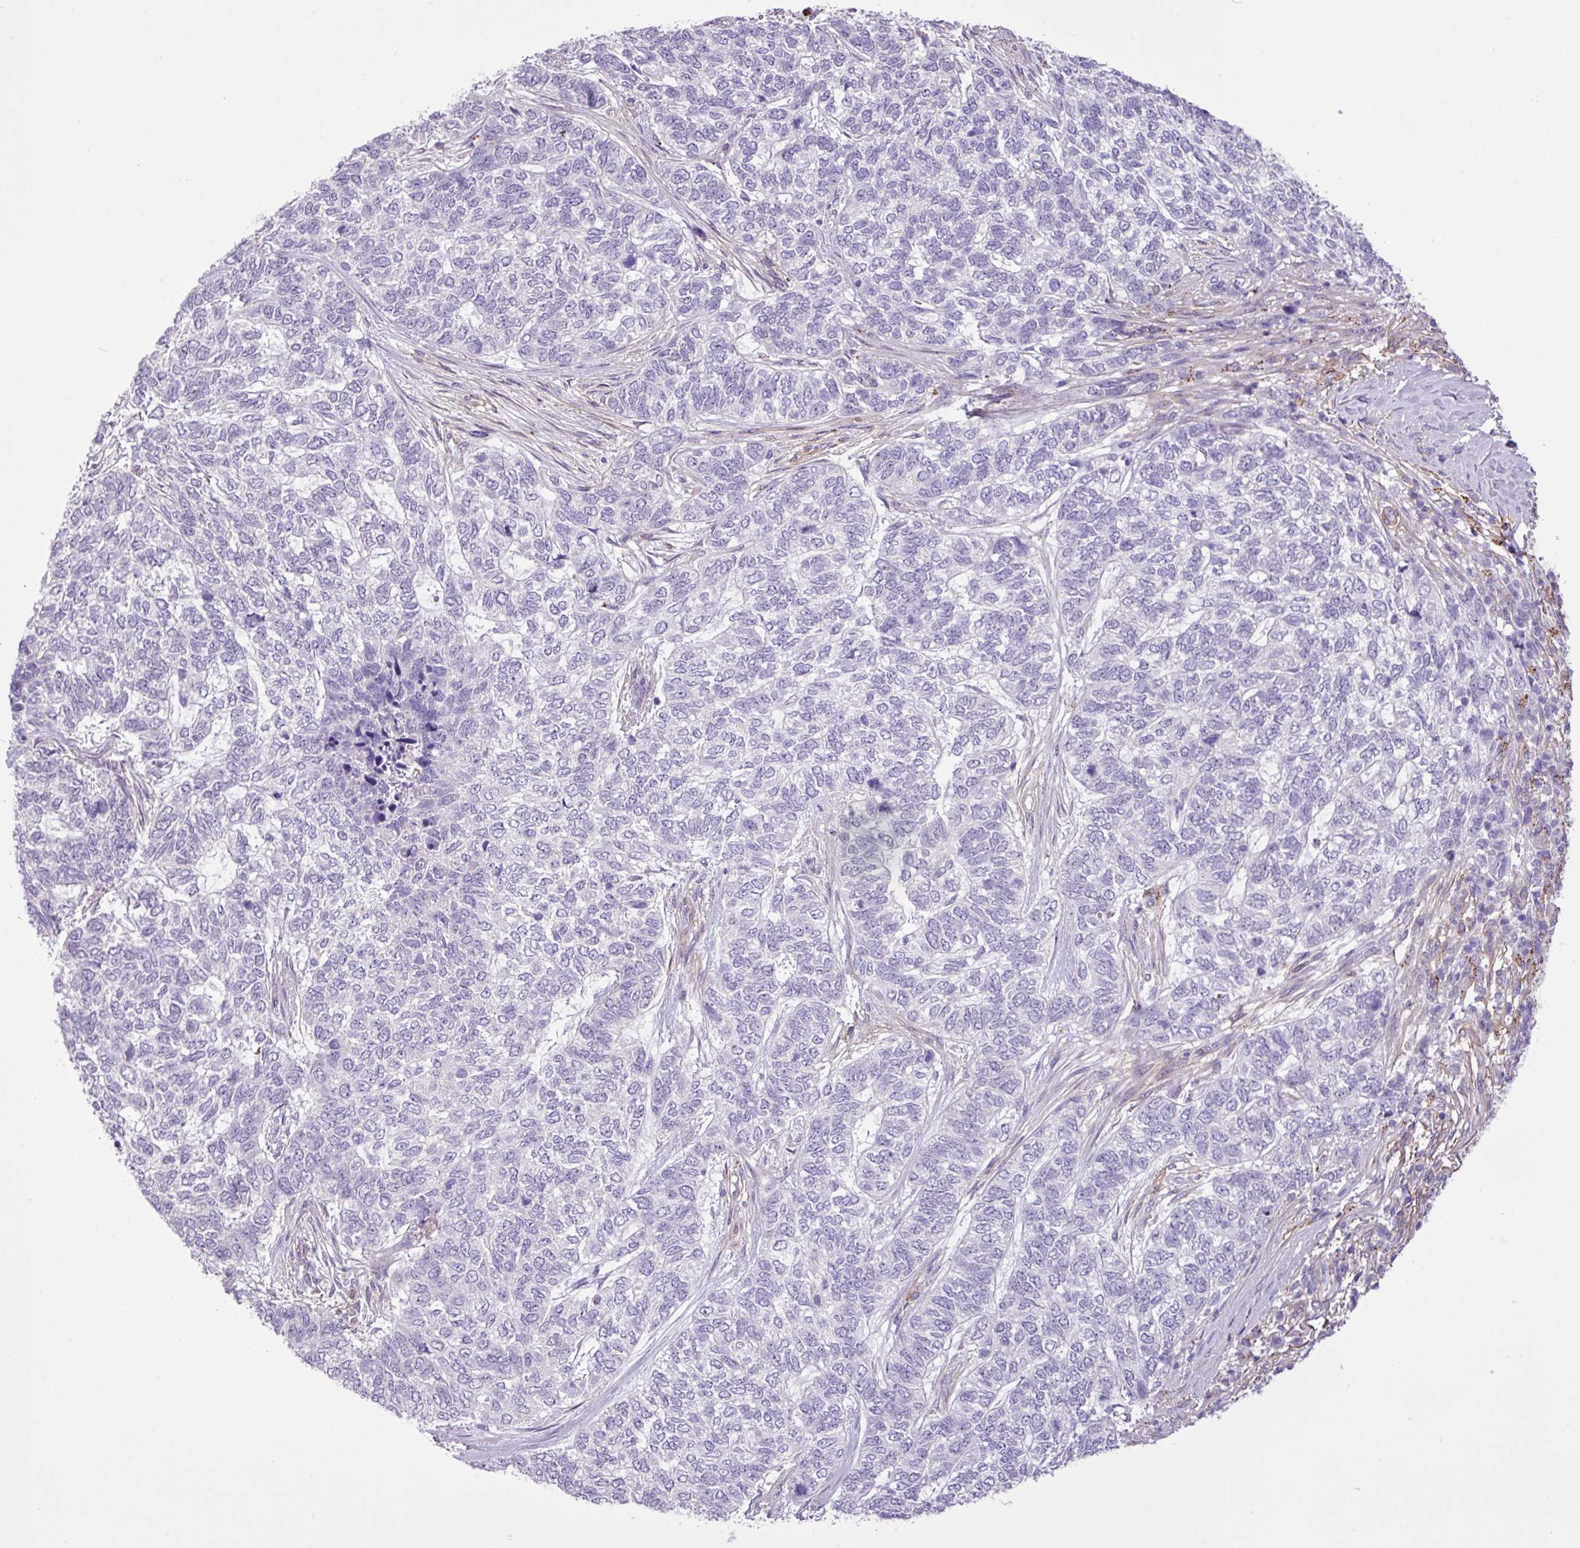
{"staining": {"intensity": "negative", "quantity": "none", "location": "none"}, "tissue": "skin cancer", "cell_type": "Tumor cells", "image_type": "cancer", "snomed": [{"axis": "morphology", "description": "Basal cell carcinoma"}, {"axis": "topography", "description": "Skin"}], "caption": "The micrograph exhibits no staining of tumor cells in skin cancer. The staining was performed using DAB to visualize the protein expression in brown, while the nuclei were stained in blue with hematoxylin (Magnification: 20x).", "gene": "CD248", "patient": {"sex": "female", "age": 65}}